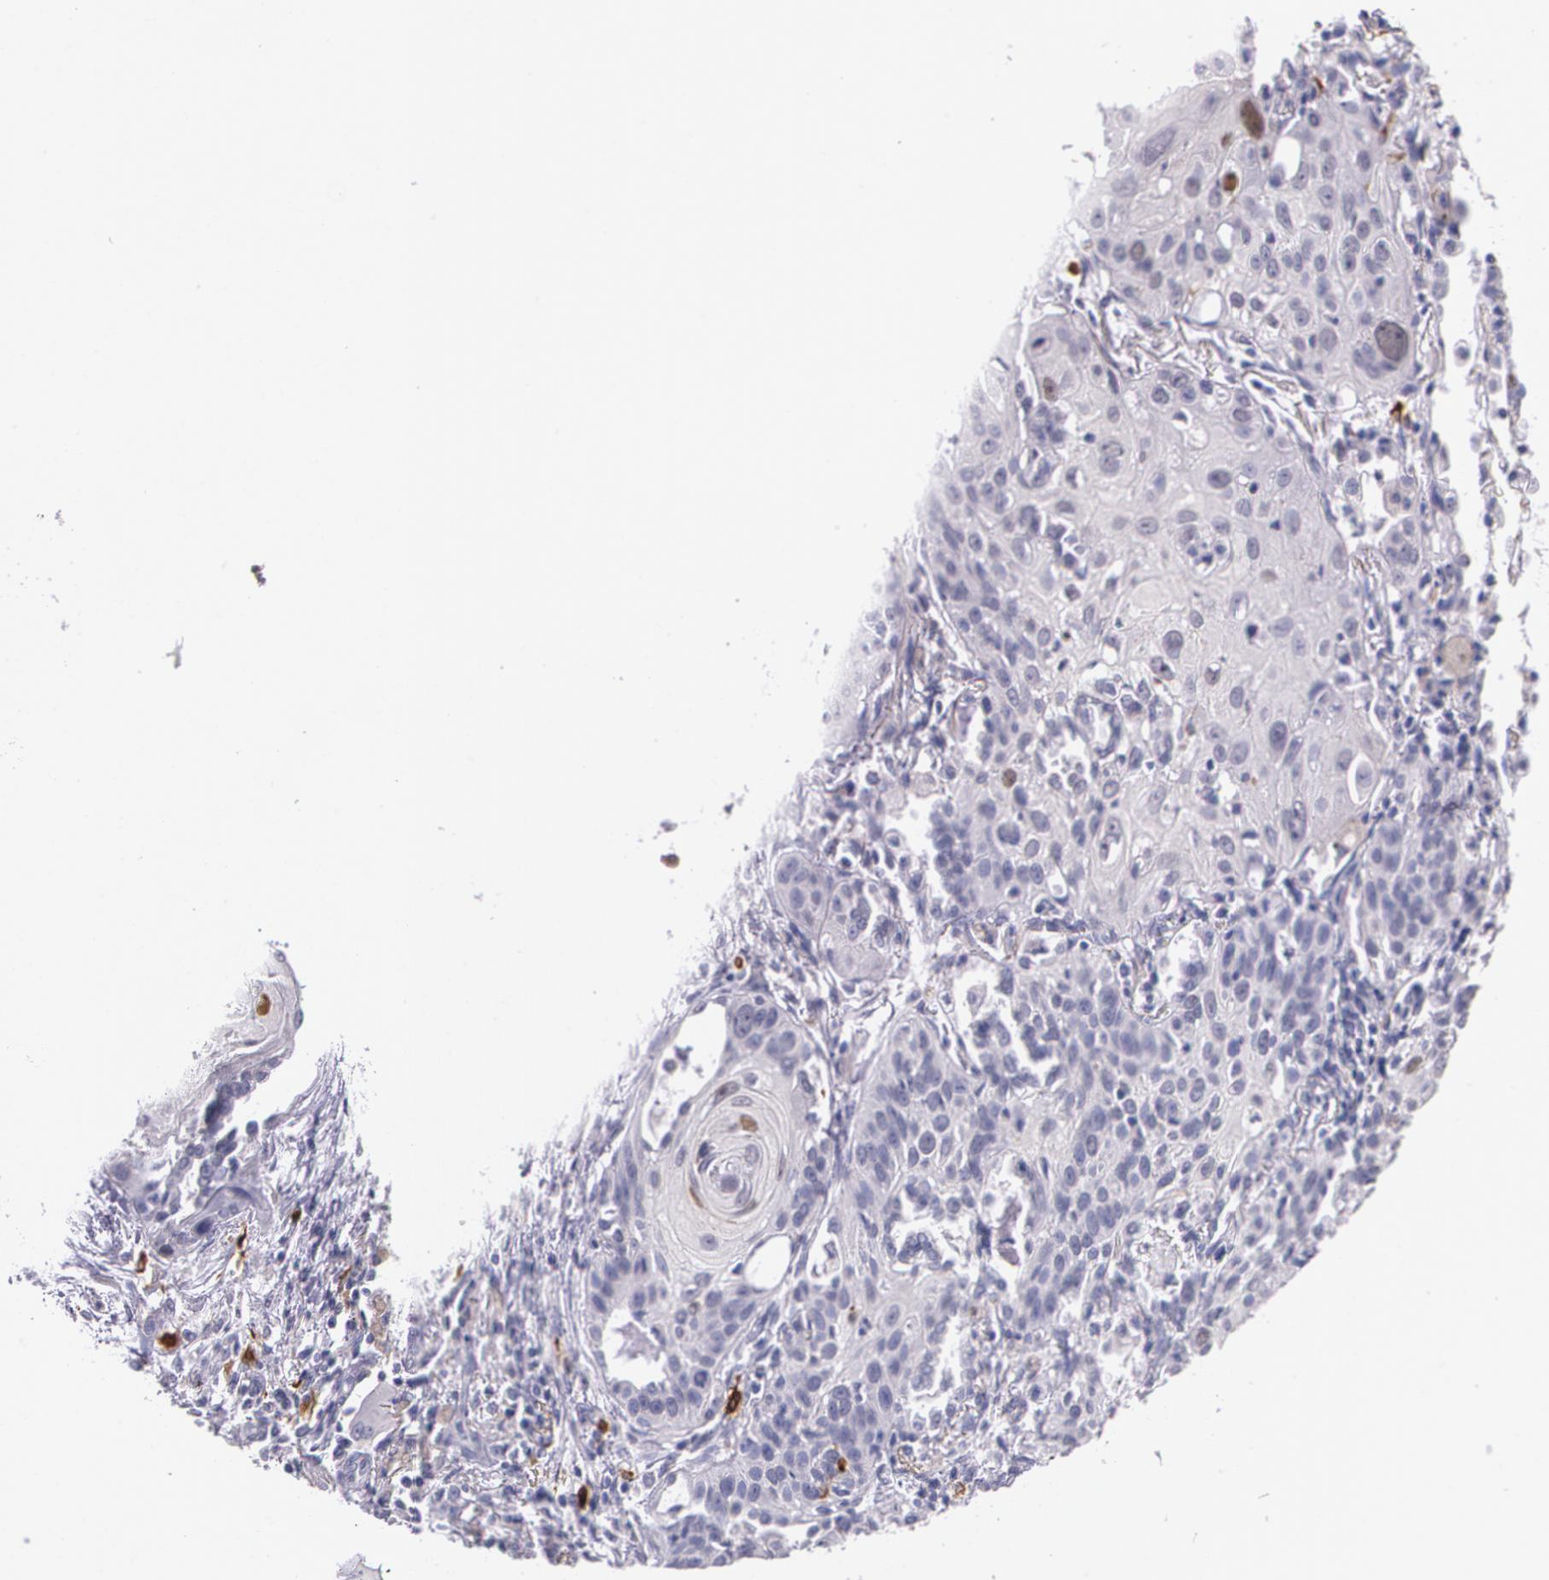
{"staining": {"intensity": "negative", "quantity": "none", "location": "none"}, "tissue": "lung cancer", "cell_type": "Tumor cells", "image_type": "cancer", "snomed": [{"axis": "morphology", "description": "Squamous cell carcinoma, NOS"}, {"axis": "topography", "description": "Lung"}], "caption": "Tumor cells are negative for brown protein staining in lung squamous cell carcinoma.", "gene": "RTN1", "patient": {"sex": "male", "age": 71}}